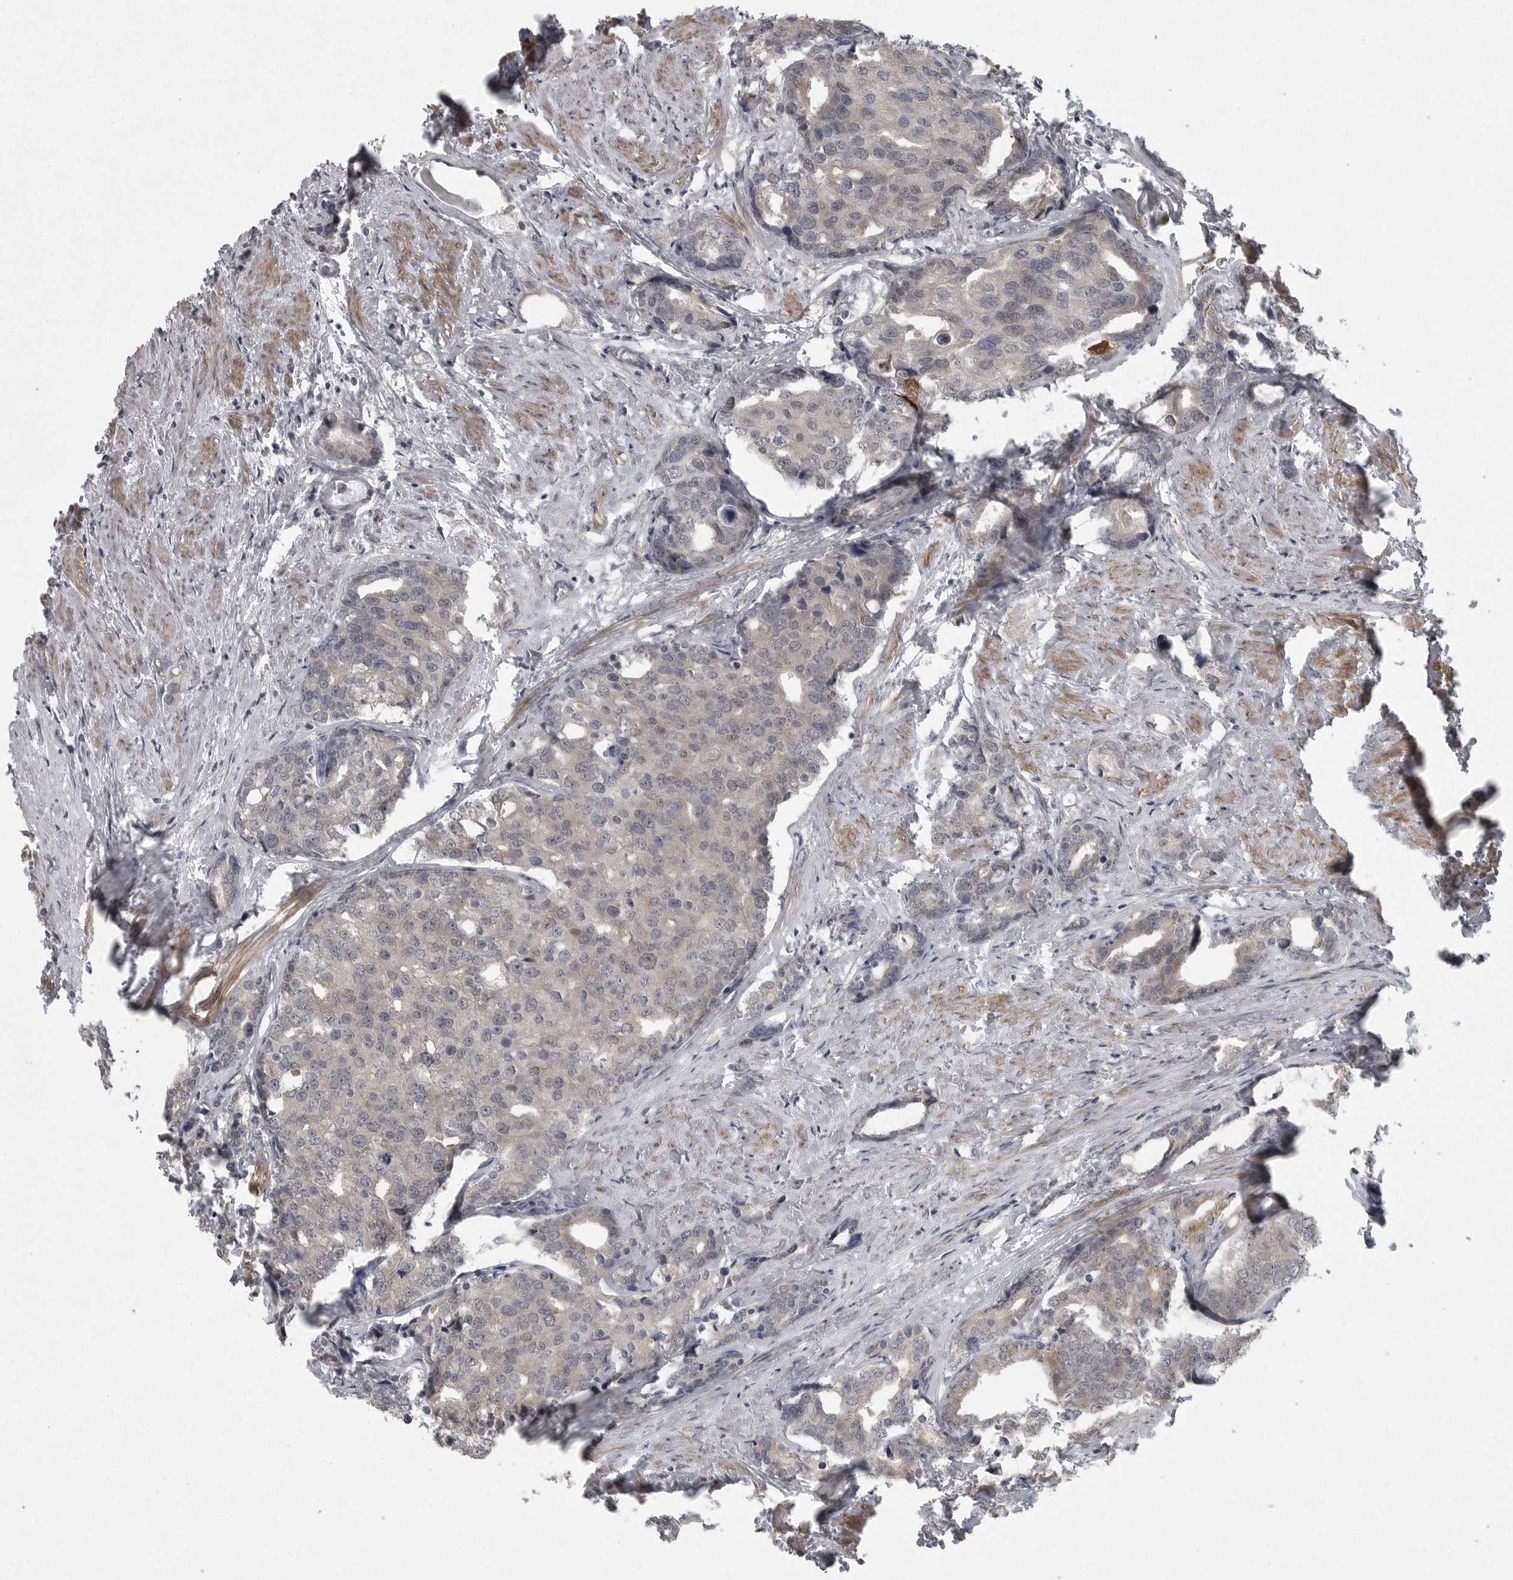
{"staining": {"intensity": "negative", "quantity": "none", "location": "none"}, "tissue": "prostate cancer", "cell_type": "Tumor cells", "image_type": "cancer", "snomed": [{"axis": "morphology", "description": "Adenocarcinoma, High grade"}, {"axis": "topography", "description": "Prostate"}], "caption": "DAB (3,3'-diaminobenzidine) immunohistochemical staining of prostate adenocarcinoma (high-grade) demonstrates no significant staining in tumor cells.", "gene": "PPP1R9A", "patient": {"sex": "male", "age": 50}}